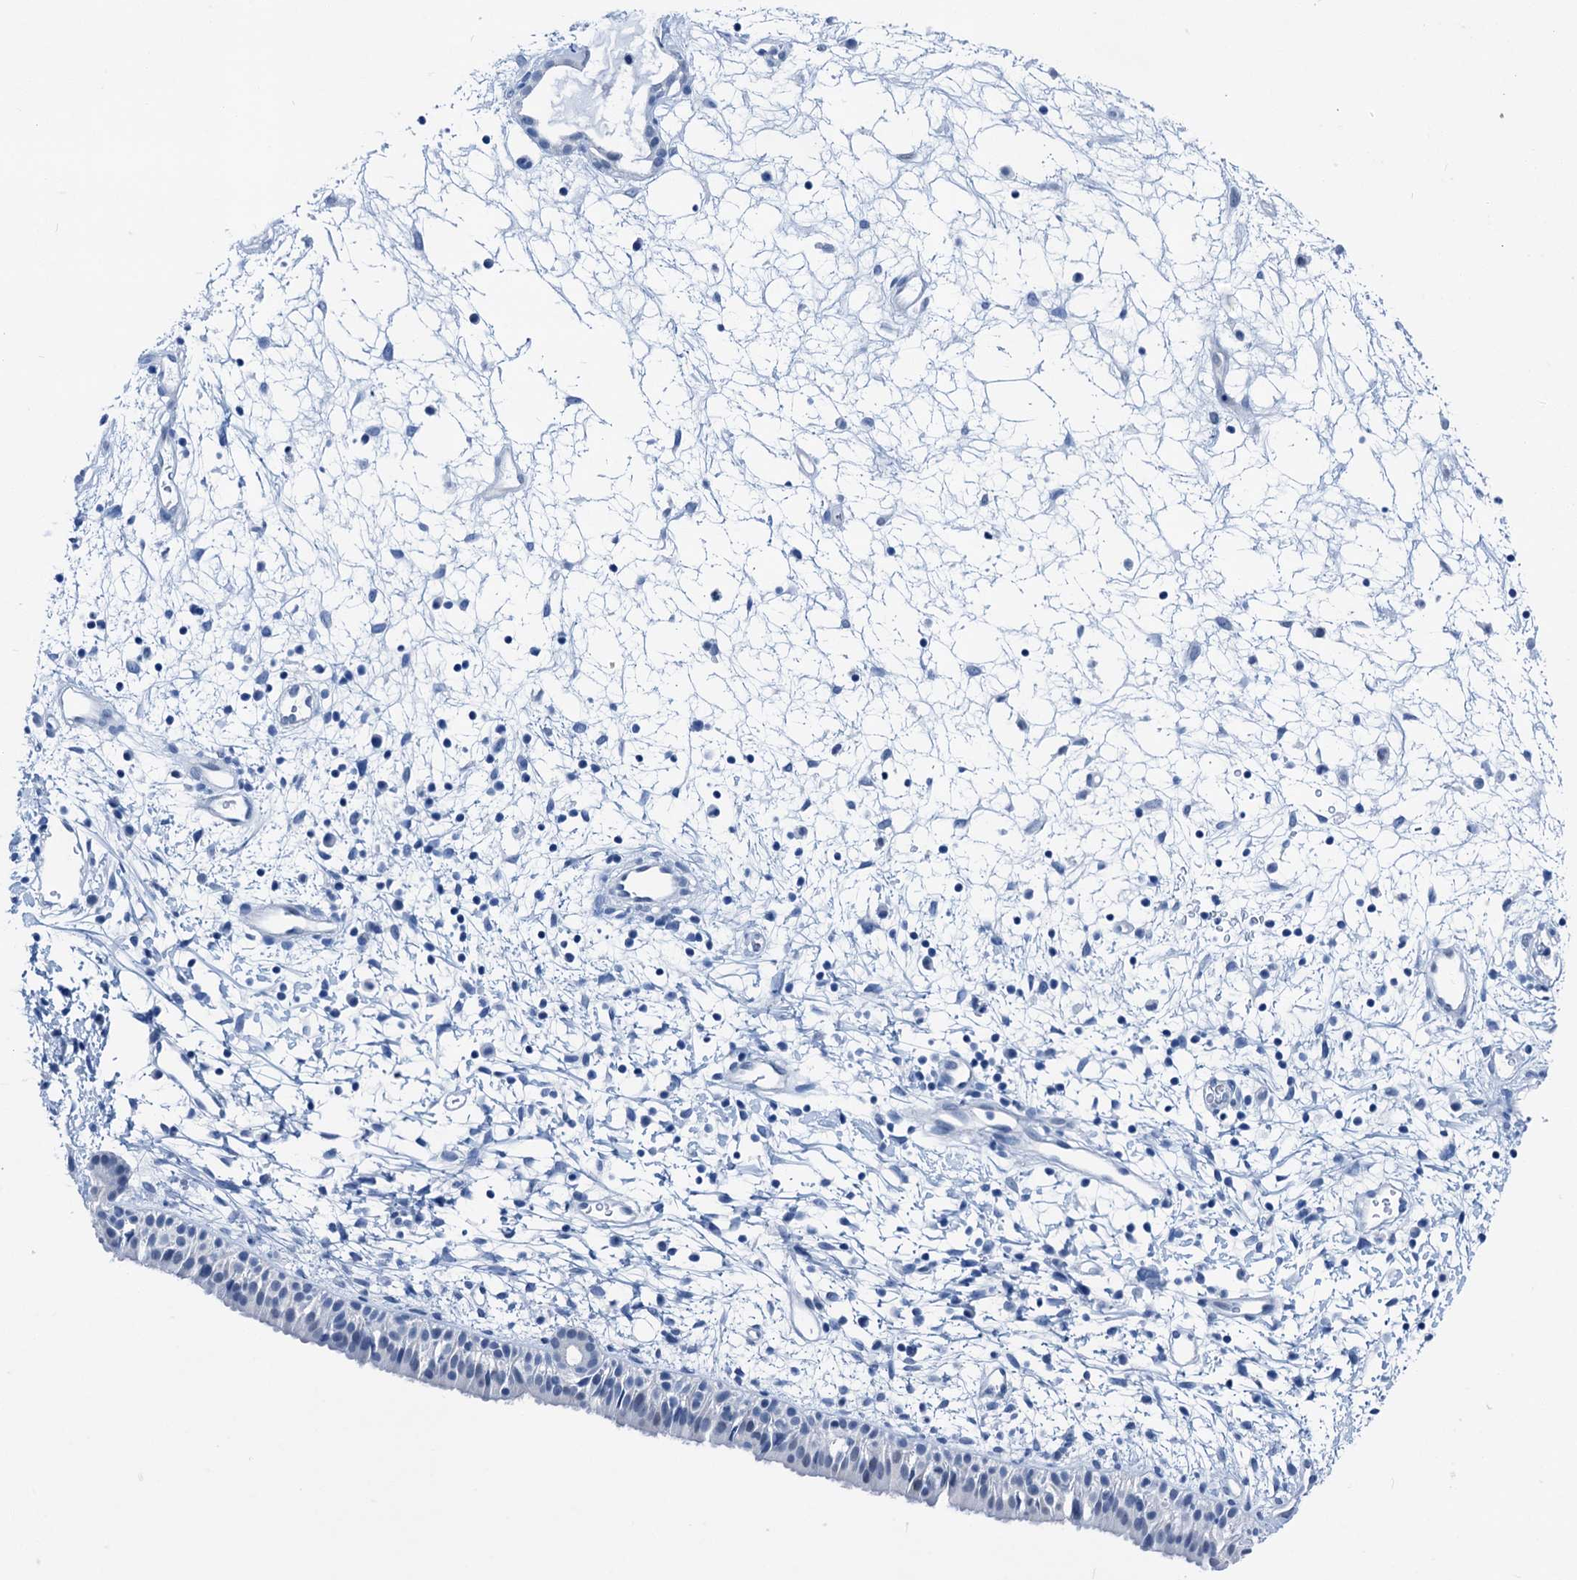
{"staining": {"intensity": "negative", "quantity": "none", "location": "none"}, "tissue": "nasopharynx", "cell_type": "Respiratory epithelial cells", "image_type": "normal", "snomed": [{"axis": "morphology", "description": "Normal tissue, NOS"}, {"axis": "topography", "description": "Nasopharynx"}], "caption": "Protein analysis of unremarkable nasopharynx demonstrates no significant staining in respiratory epithelial cells. (DAB (3,3'-diaminobenzidine) immunohistochemistry with hematoxylin counter stain).", "gene": "CBLN3", "patient": {"sex": "male", "age": 22}}